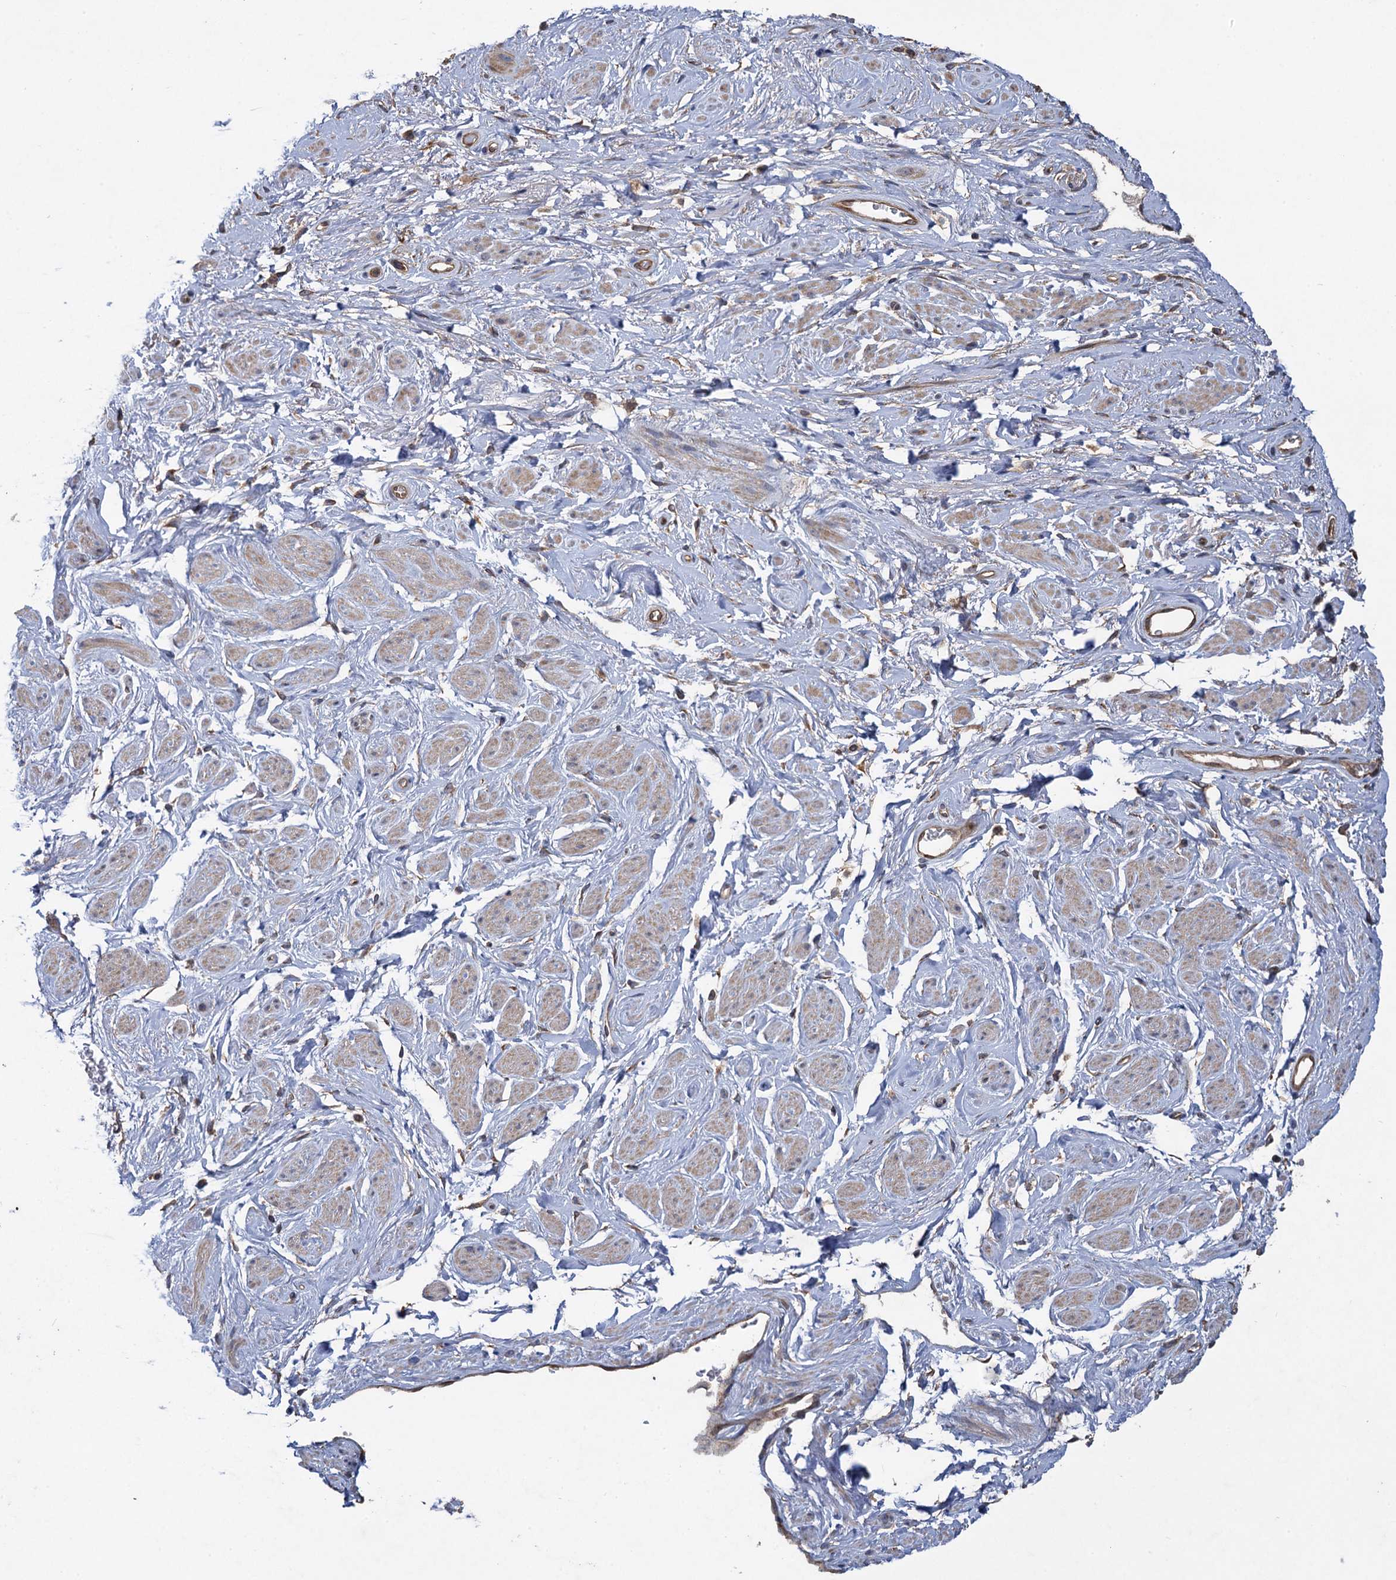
{"staining": {"intensity": "negative", "quantity": "none", "location": "none"}, "tissue": "adipose tissue", "cell_type": "Adipocytes", "image_type": "normal", "snomed": [{"axis": "morphology", "description": "Normal tissue, NOS"}, {"axis": "morphology", "description": "Adenocarcinoma, NOS"}, {"axis": "topography", "description": "Rectum"}, {"axis": "topography", "description": "Vagina"}, {"axis": "topography", "description": "Peripheral nerve tissue"}], "caption": "High power microscopy micrograph of an IHC histopathology image of unremarkable adipose tissue, revealing no significant positivity in adipocytes.", "gene": "HAUS1", "patient": {"sex": "female", "age": 71}}